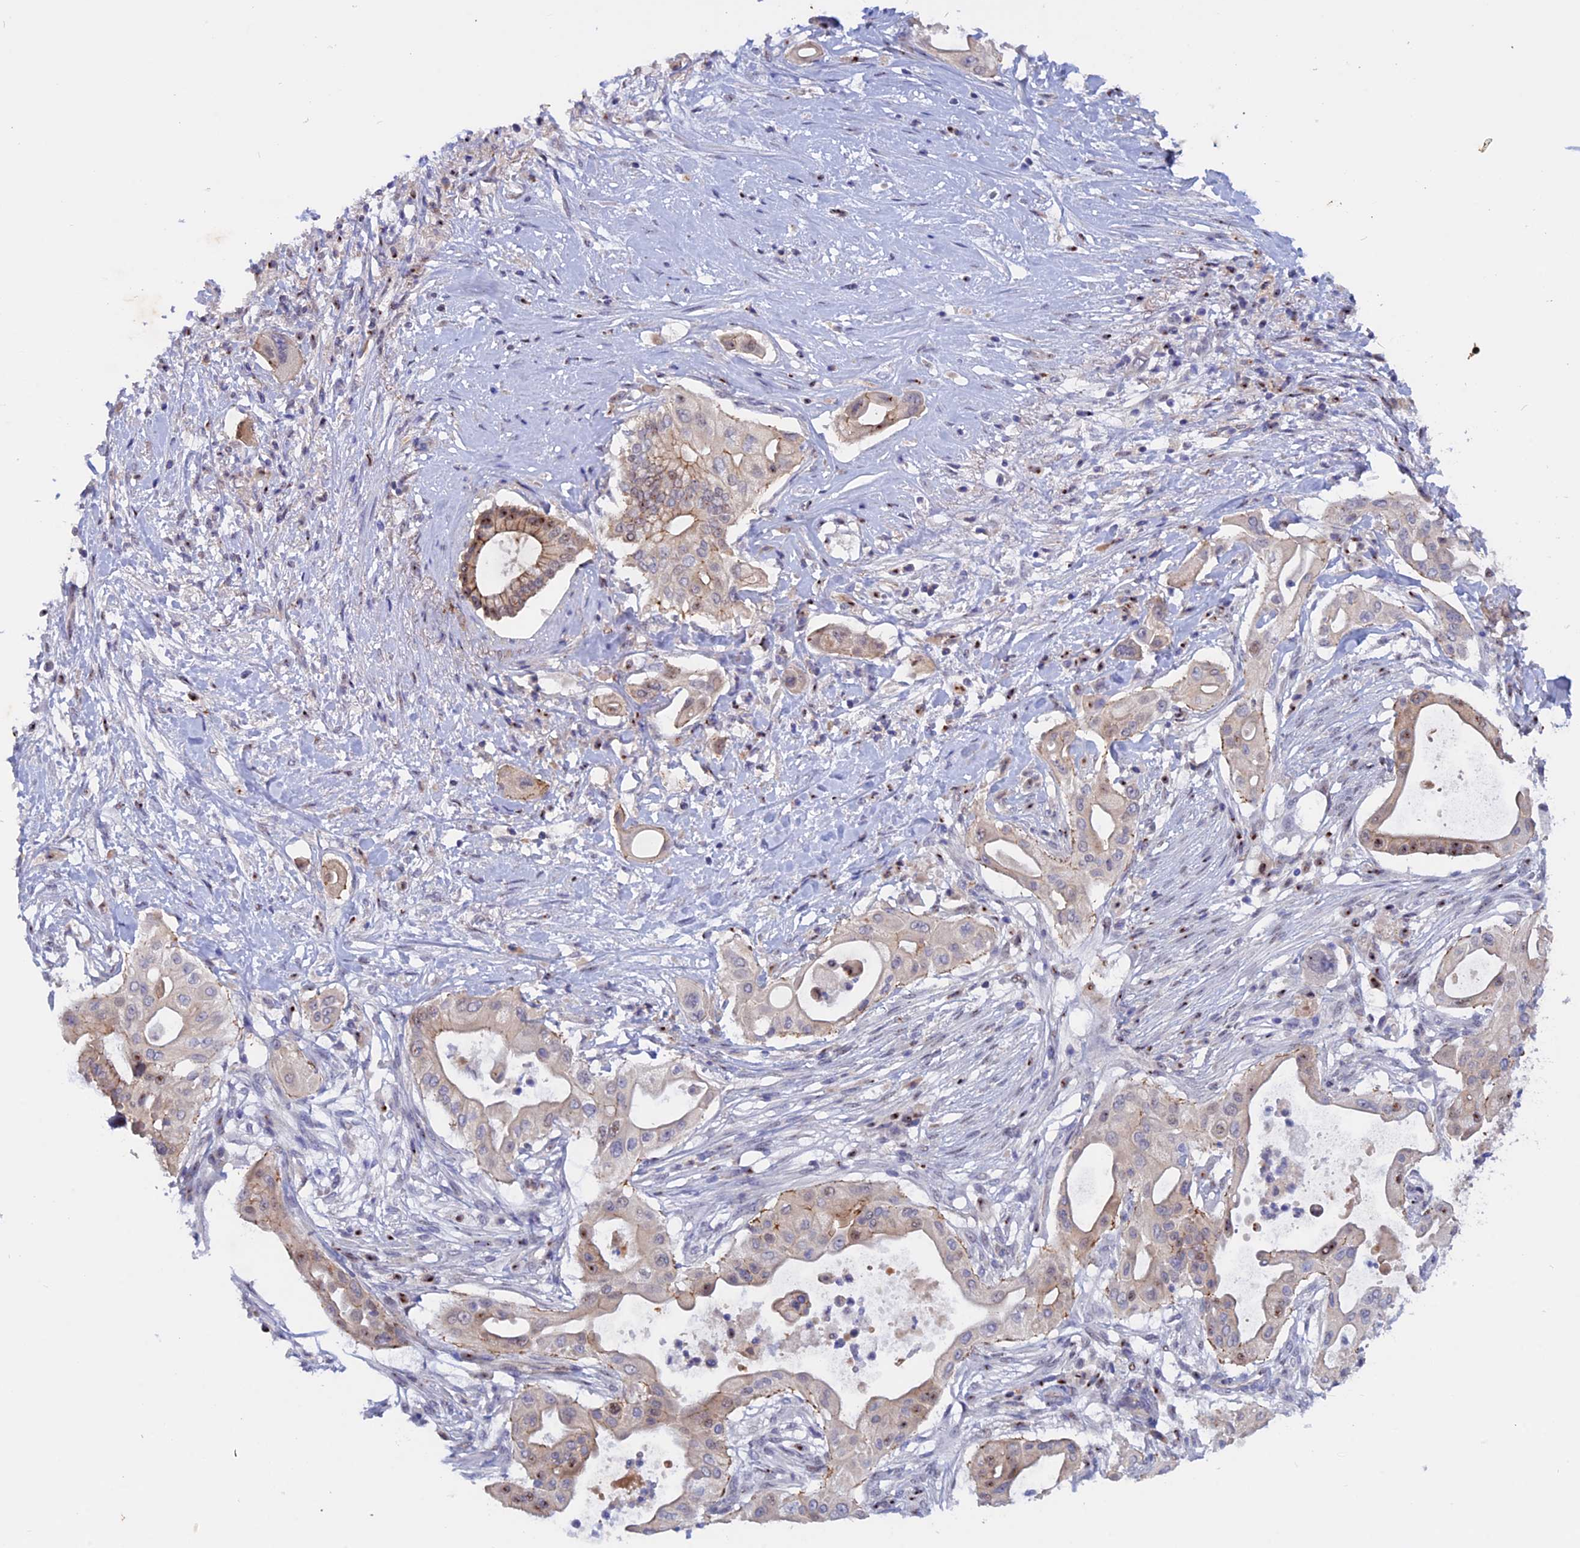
{"staining": {"intensity": "moderate", "quantity": "<25%", "location": "cytoplasmic/membranous,nuclear"}, "tissue": "pancreatic cancer", "cell_type": "Tumor cells", "image_type": "cancer", "snomed": [{"axis": "morphology", "description": "Adenocarcinoma, NOS"}, {"axis": "topography", "description": "Pancreas"}], "caption": "High-magnification brightfield microscopy of pancreatic adenocarcinoma stained with DAB (3,3'-diaminobenzidine) (brown) and counterstained with hematoxylin (blue). tumor cells exhibit moderate cytoplasmic/membranous and nuclear expression is appreciated in approximately<25% of cells.", "gene": "GK5", "patient": {"sex": "male", "age": 68}}